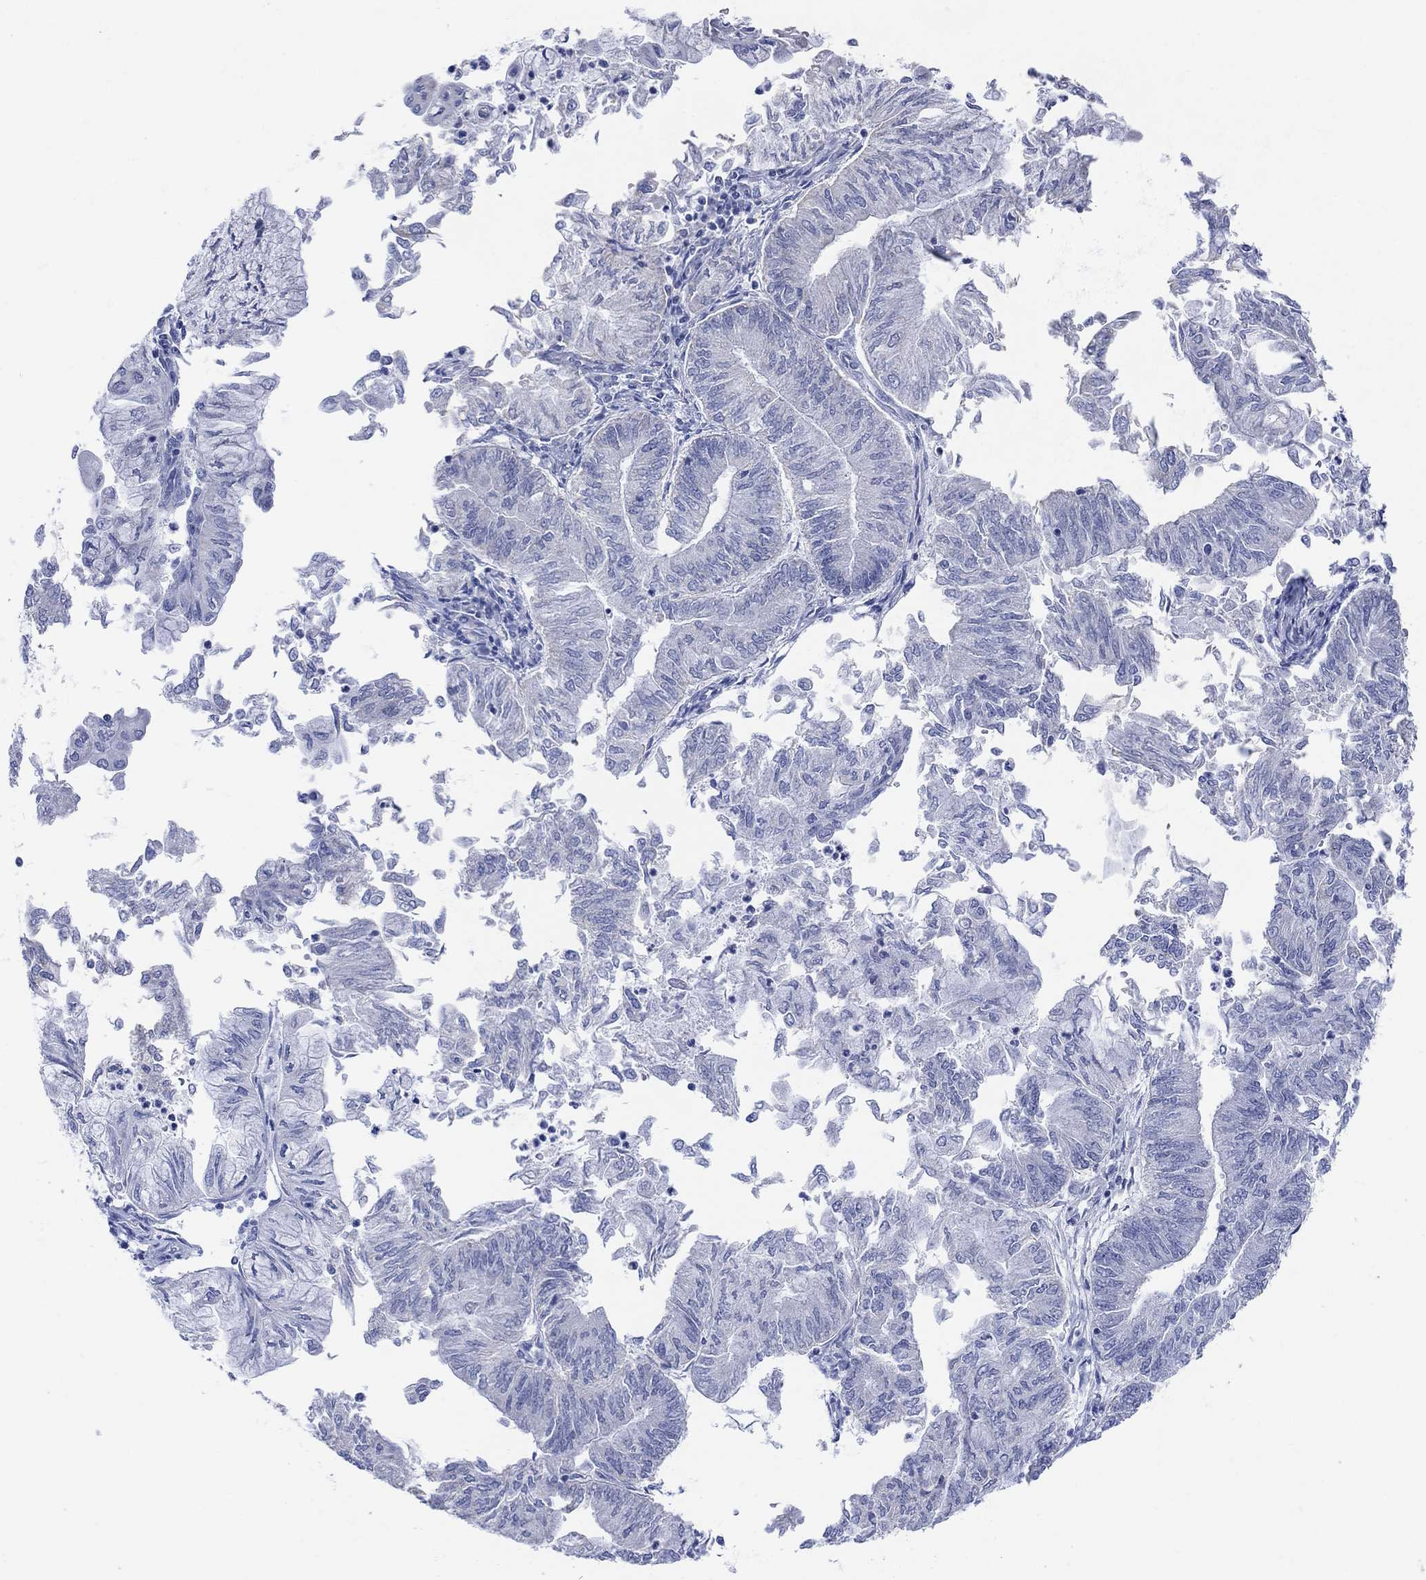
{"staining": {"intensity": "negative", "quantity": "none", "location": "none"}, "tissue": "endometrial cancer", "cell_type": "Tumor cells", "image_type": "cancer", "snomed": [{"axis": "morphology", "description": "Adenocarcinoma, NOS"}, {"axis": "topography", "description": "Endometrium"}], "caption": "Tumor cells show no significant protein staining in adenocarcinoma (endometrial).", "gene": "SYT12", "patient": {"sex": "female", "age": 59}}